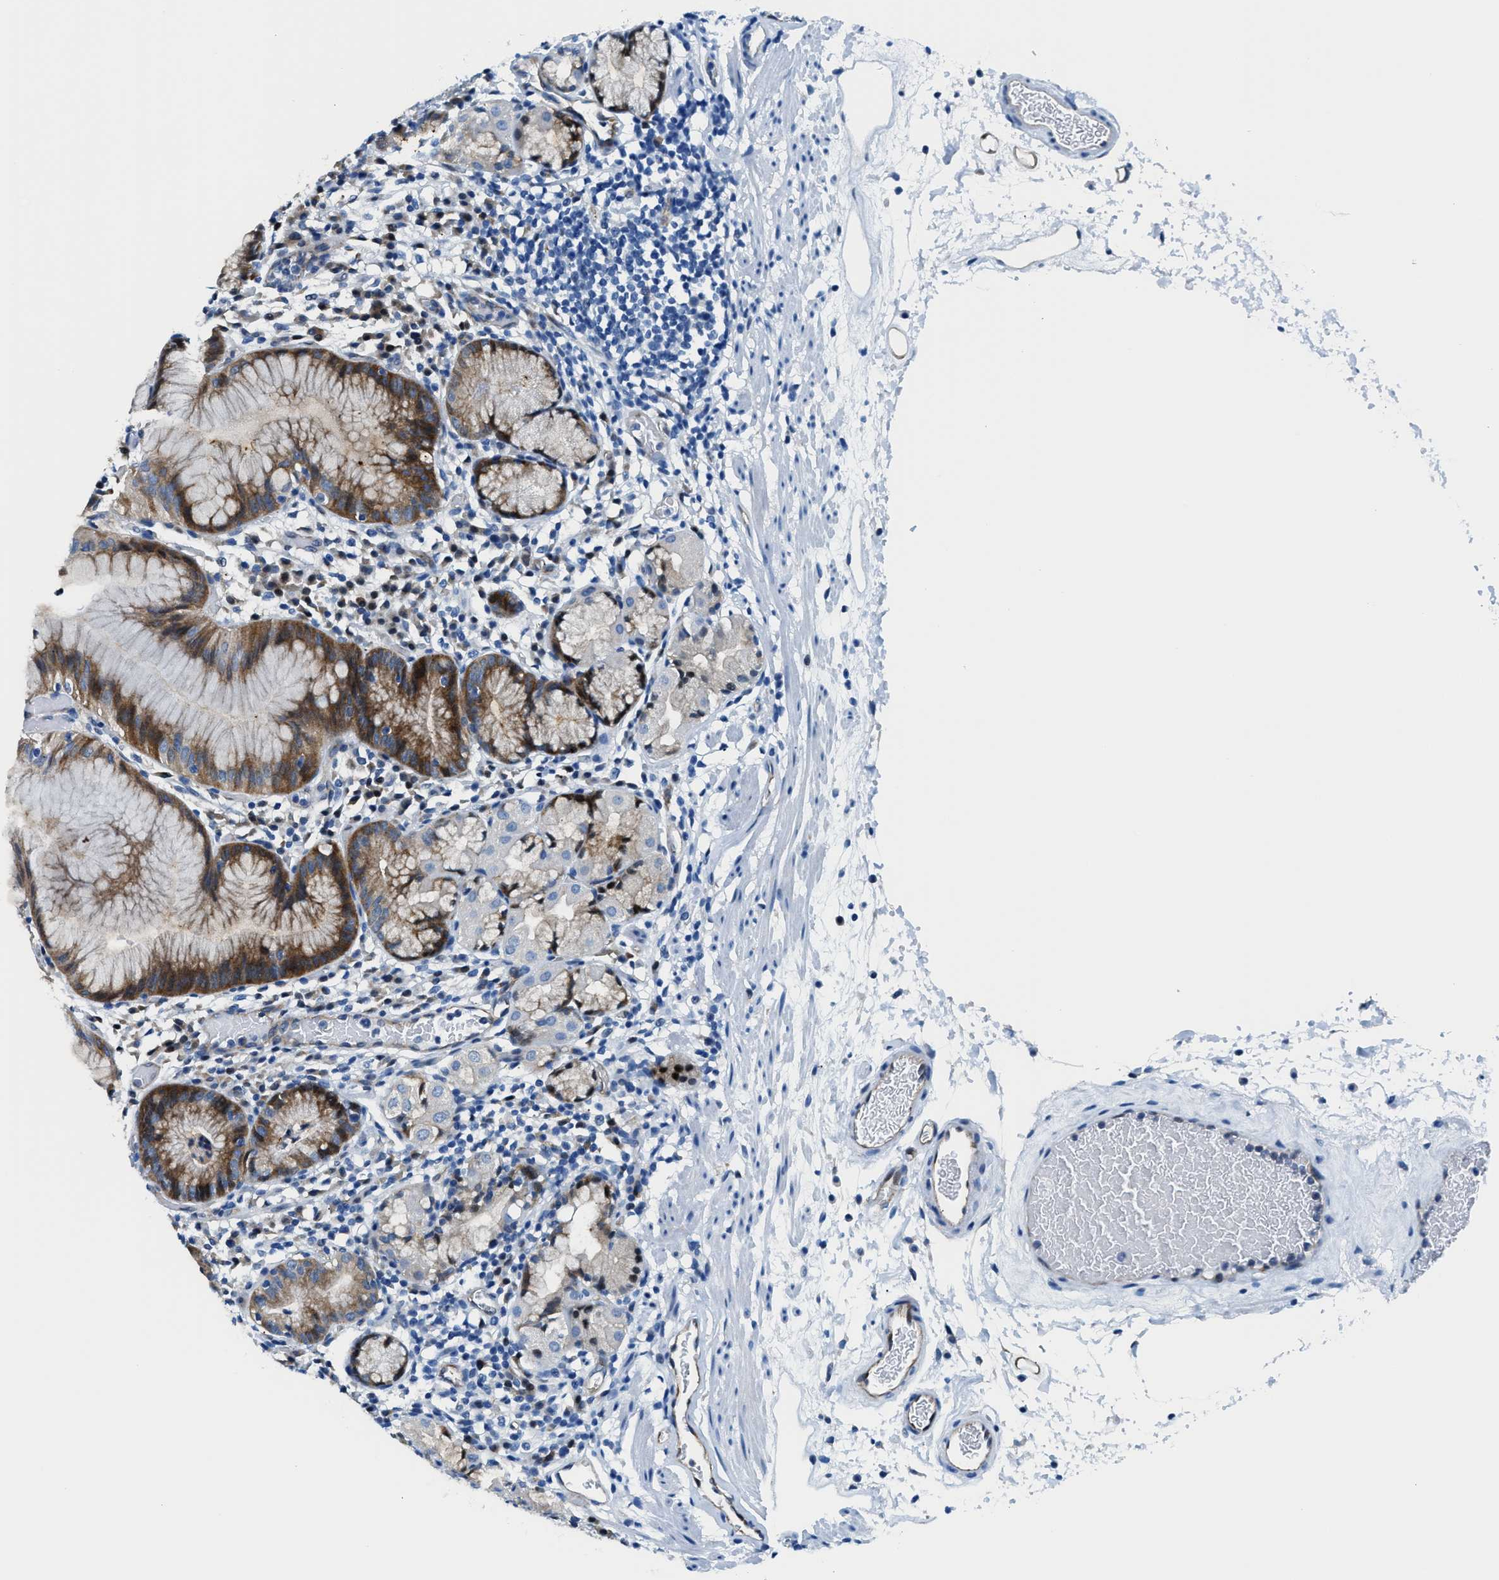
{"staining": {"intensity": "moderate", "quantity": "25%-75%", "location": "cytoplasmic/membranous,nuclear"}, "tissue": "stomach", "cell_type": "Glandular cells", "image_type": "normal", "snomed": [{"axis": "morphology", "description": "Normal tissue, NOS"}, {"axis": "topography", "description": "Stomach"}, {"axis": "topography", "description": "Stomach, lower"}], "caption": "Stomach stained with DAB (3,3'-diaminobenzidine) immunohistochemistry exhibits medium levels of moderate cytoplasmic/membranous,nuclear expression in approximately 25%-75% of glandular cells. The protein of interest is stained brown, and the nuclei are stained in blue (DAB IHC with brightfield microscopy, high magnification).", "gene": "YWHAE", "patient": {"sex": "female", "age": 75}}